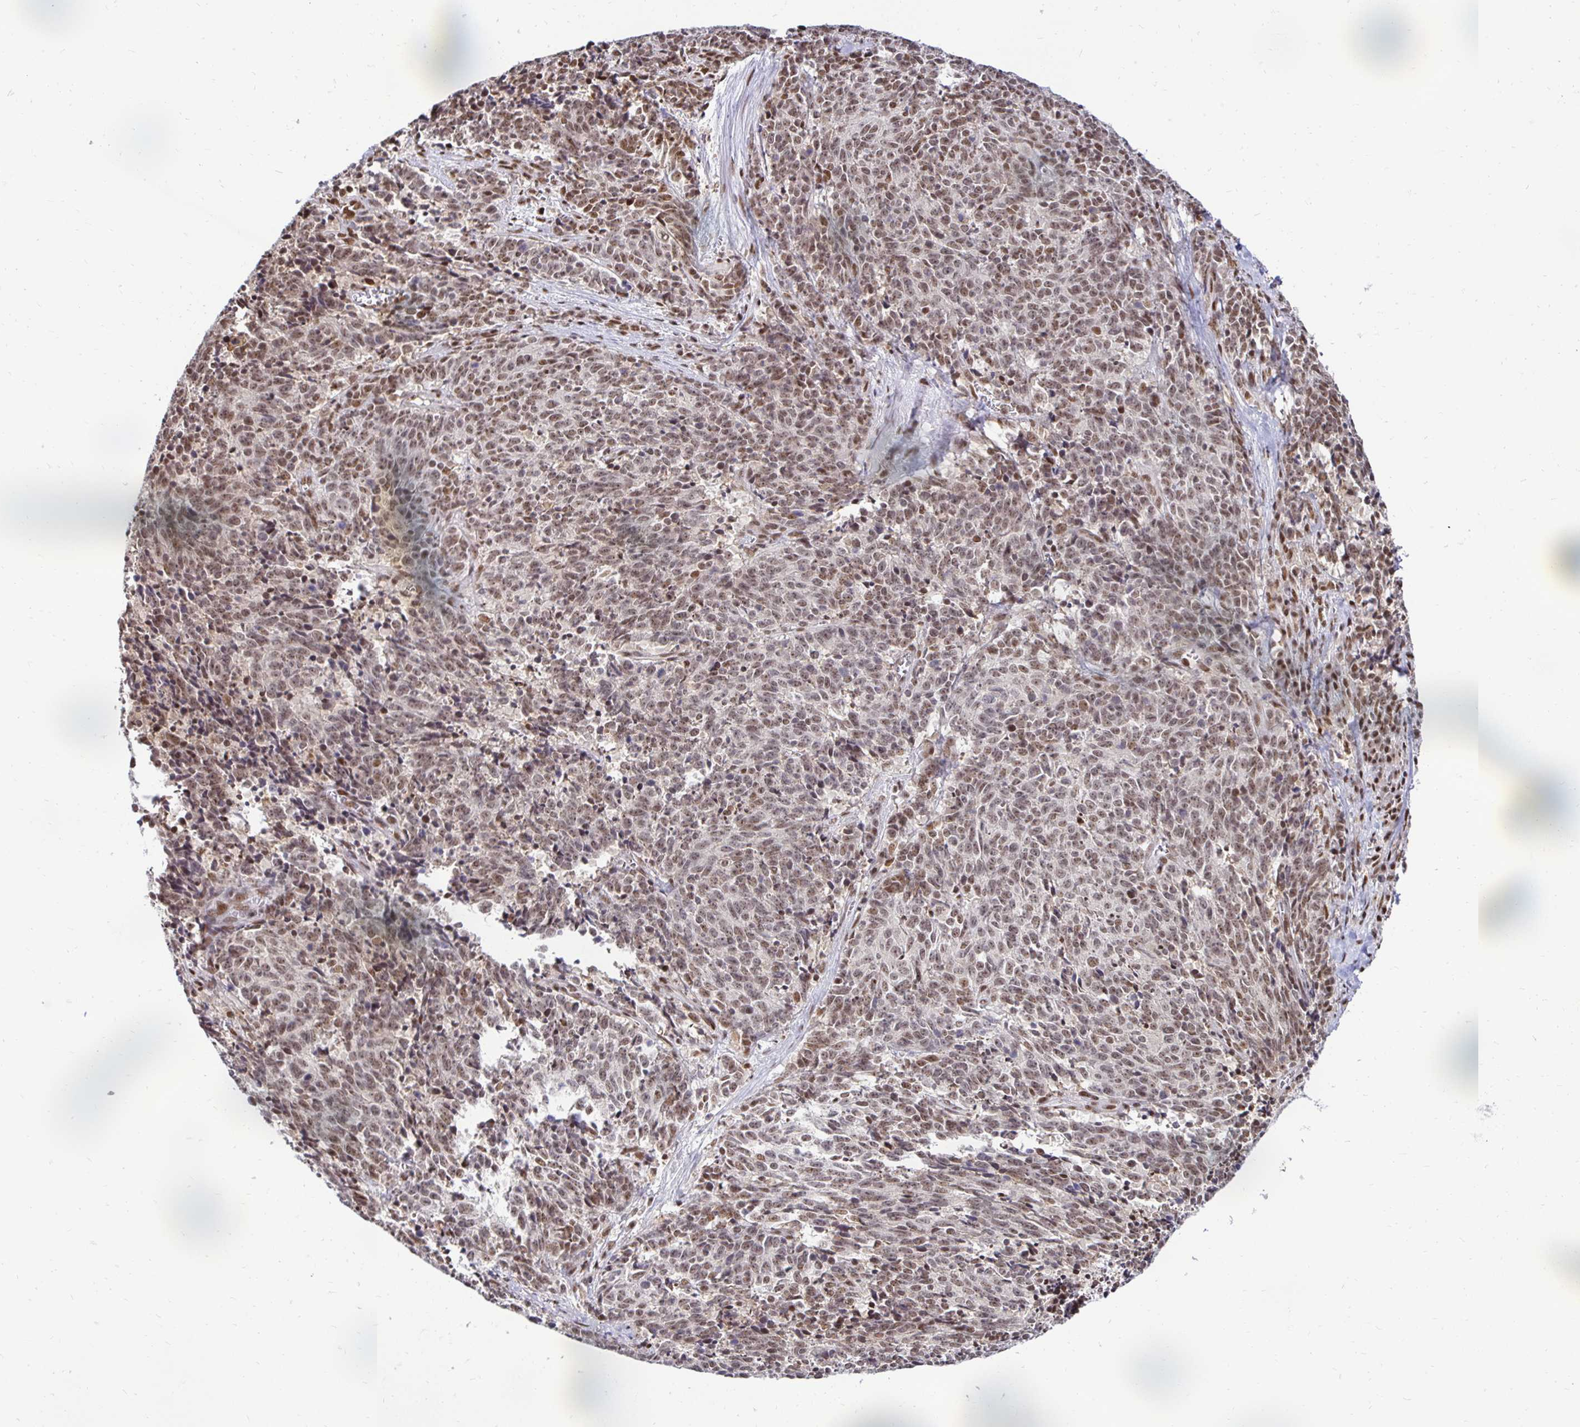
{"staining": {"intensity": "moderate", "quantity": ">75%", "location": "nuclear"}, "tissue": "cervical cancer", "cell_type": "Tumor cells", "image_type": "cancer", "snomed": [{"axis": "morphology", "description": "Squamous cell carcinoma, NOS"}, {"axis": "topography", "description": "Cervix"}], "caption": "A brown stain highlights moderate nuclear staining of a protein in human cervical cancer tumor cells.", "gene": "ZNF579", "patient": {"sex": "female", "age": 29}}